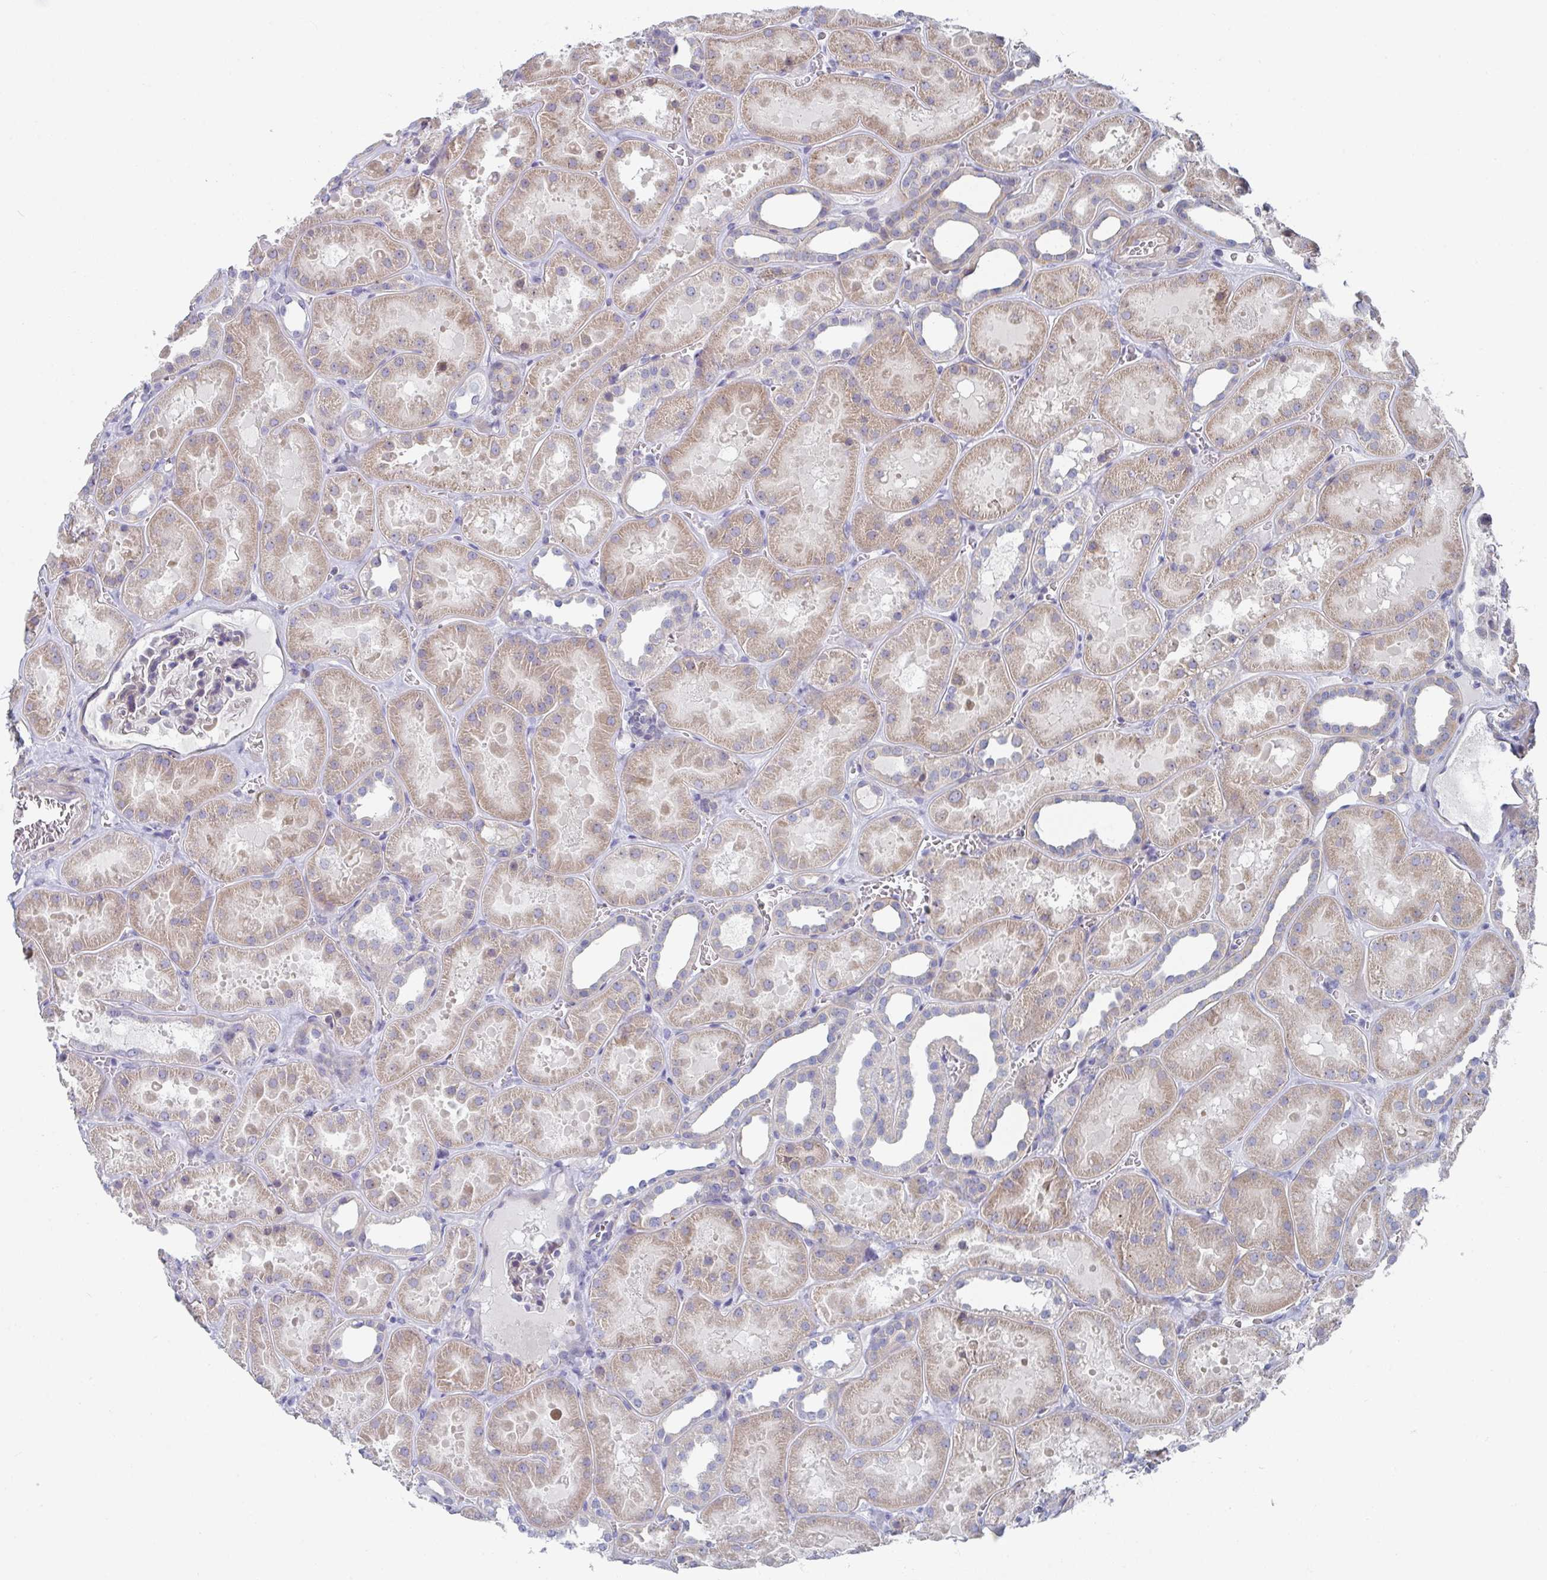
{"staining": {"intensity": "weak", "quantity": "<25%", "location": "cytoplasmic/membranous"}, "tissue": "kidney", "cell_type": "Cells in glomeruli", "image_type": "normal", "snomed": [{"axis": "morphology", "description": "Normal tissue, NOS"}, {"axis": "topography", "description": "Kidney"}], "caption": "IHC of unremarkable human kidney reveals no staining in cells in glomeruli.", "gene": "KLHL33", "patient": {"sex": "female", "age": 41}}